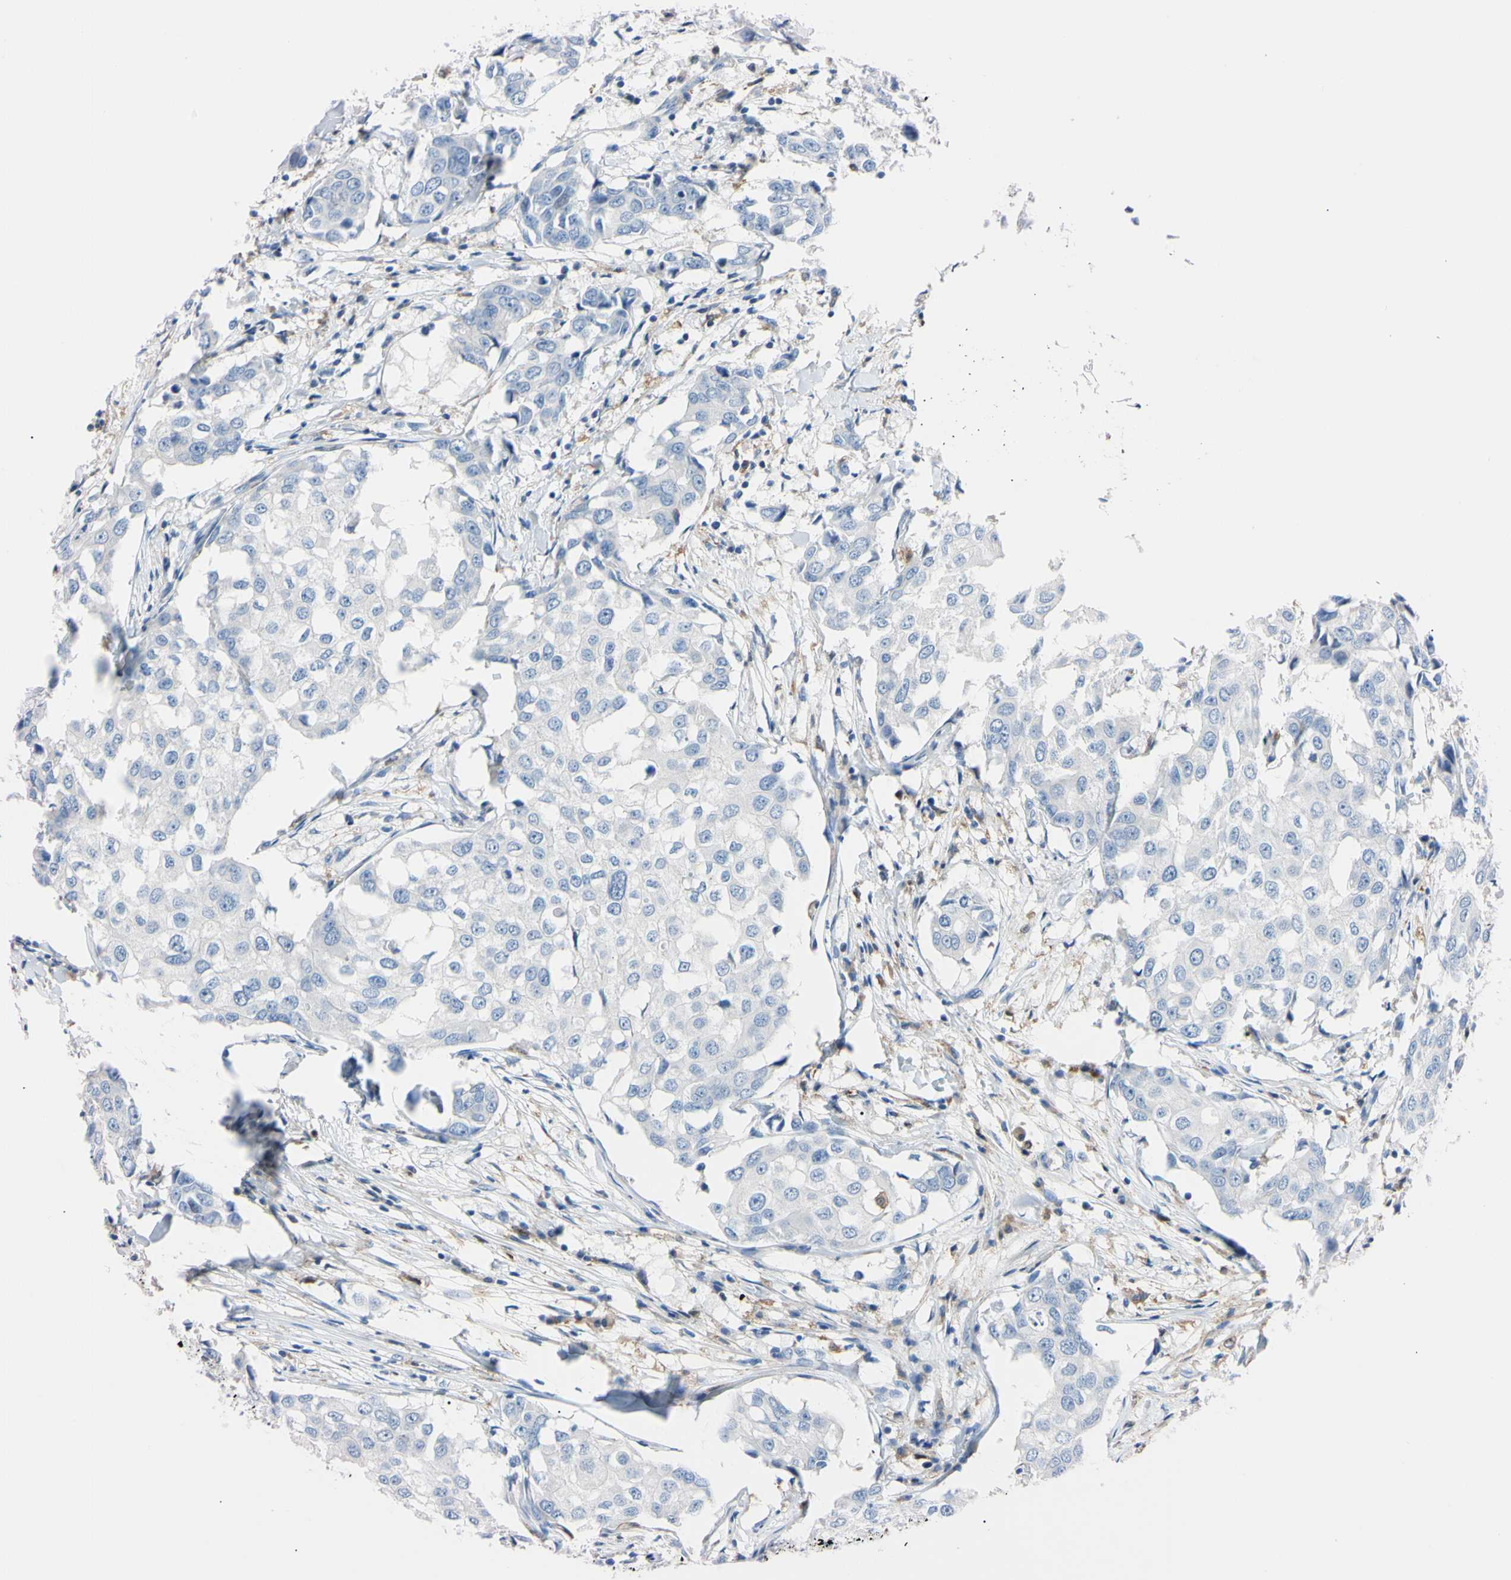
{"staining": {"intensity": "negative", "quantity": "none", "location": "none"}, "tissue": "breast cancer", "cell_type": "Tumor cells", "image_type": "cancer", "snomed": [{"axis": "morphology", "description": "Duct carcinoma"}, {"axis": "topography", "description": "Breast"}], "caption": "IHC of human breast cancer (invasive ductal carcinoma) exhibits no positivity in tumor cells.", "gene": "NCF4", "patient": {"sex": "female", "age": 27}}